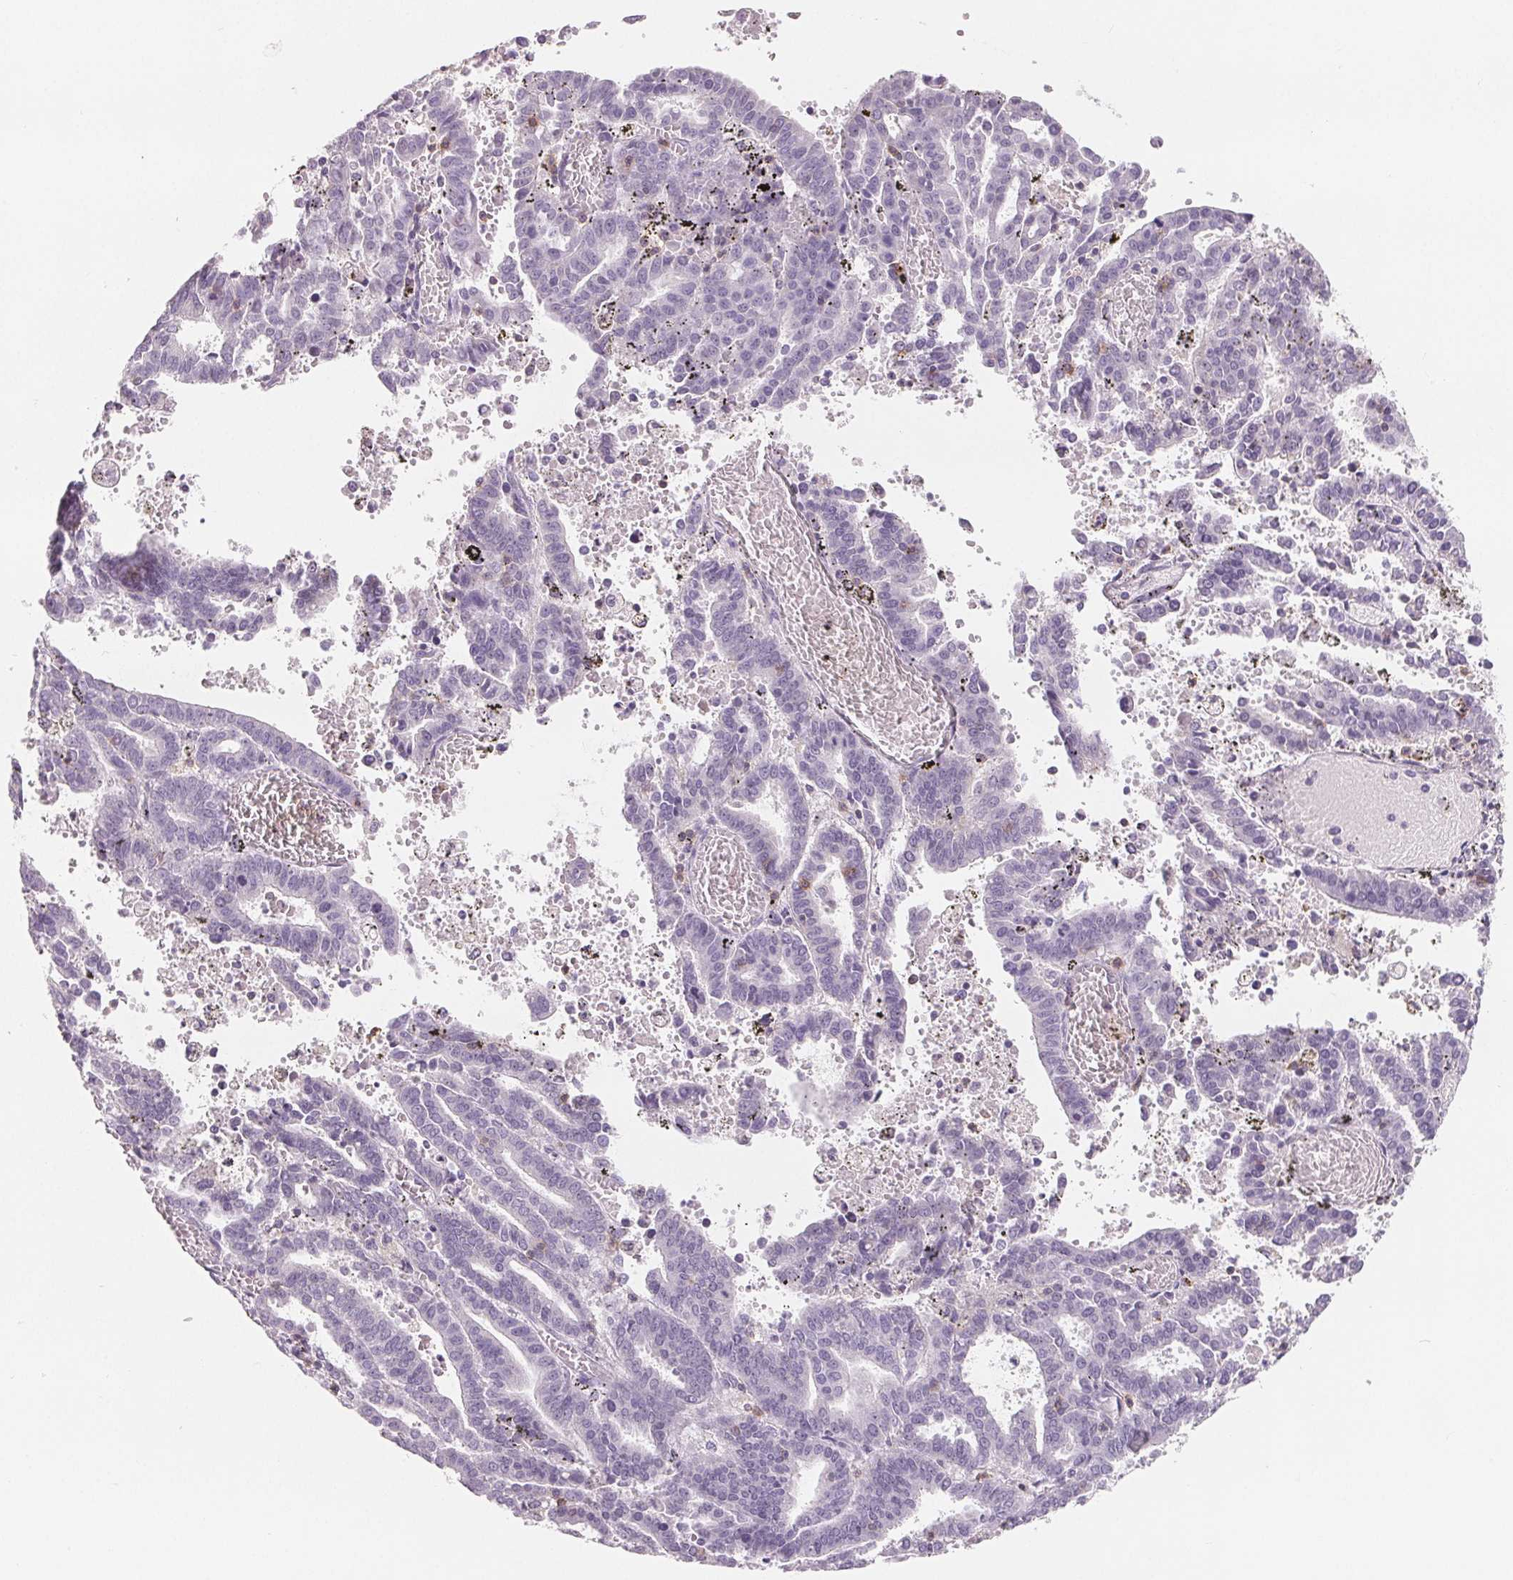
{"staining": {"intensity": "negative", "quantity": "none", "location": "none"}, "tissue": "endometrial cancer", "cell_type": "Tumor cells", "image_type": "cancer", "snomed": [{"axis": "morphology", "description": "Adenocarcinoma, NOS"}, {"axis": "topography", "description": "Uterus"}], "caption": "DAB immunohistochemical staining of endometrial adenocarcinoma reveals no significant positivity in tumor cells.", "gene": "CD69", "patient": {"sex": "female", "age": 83}}